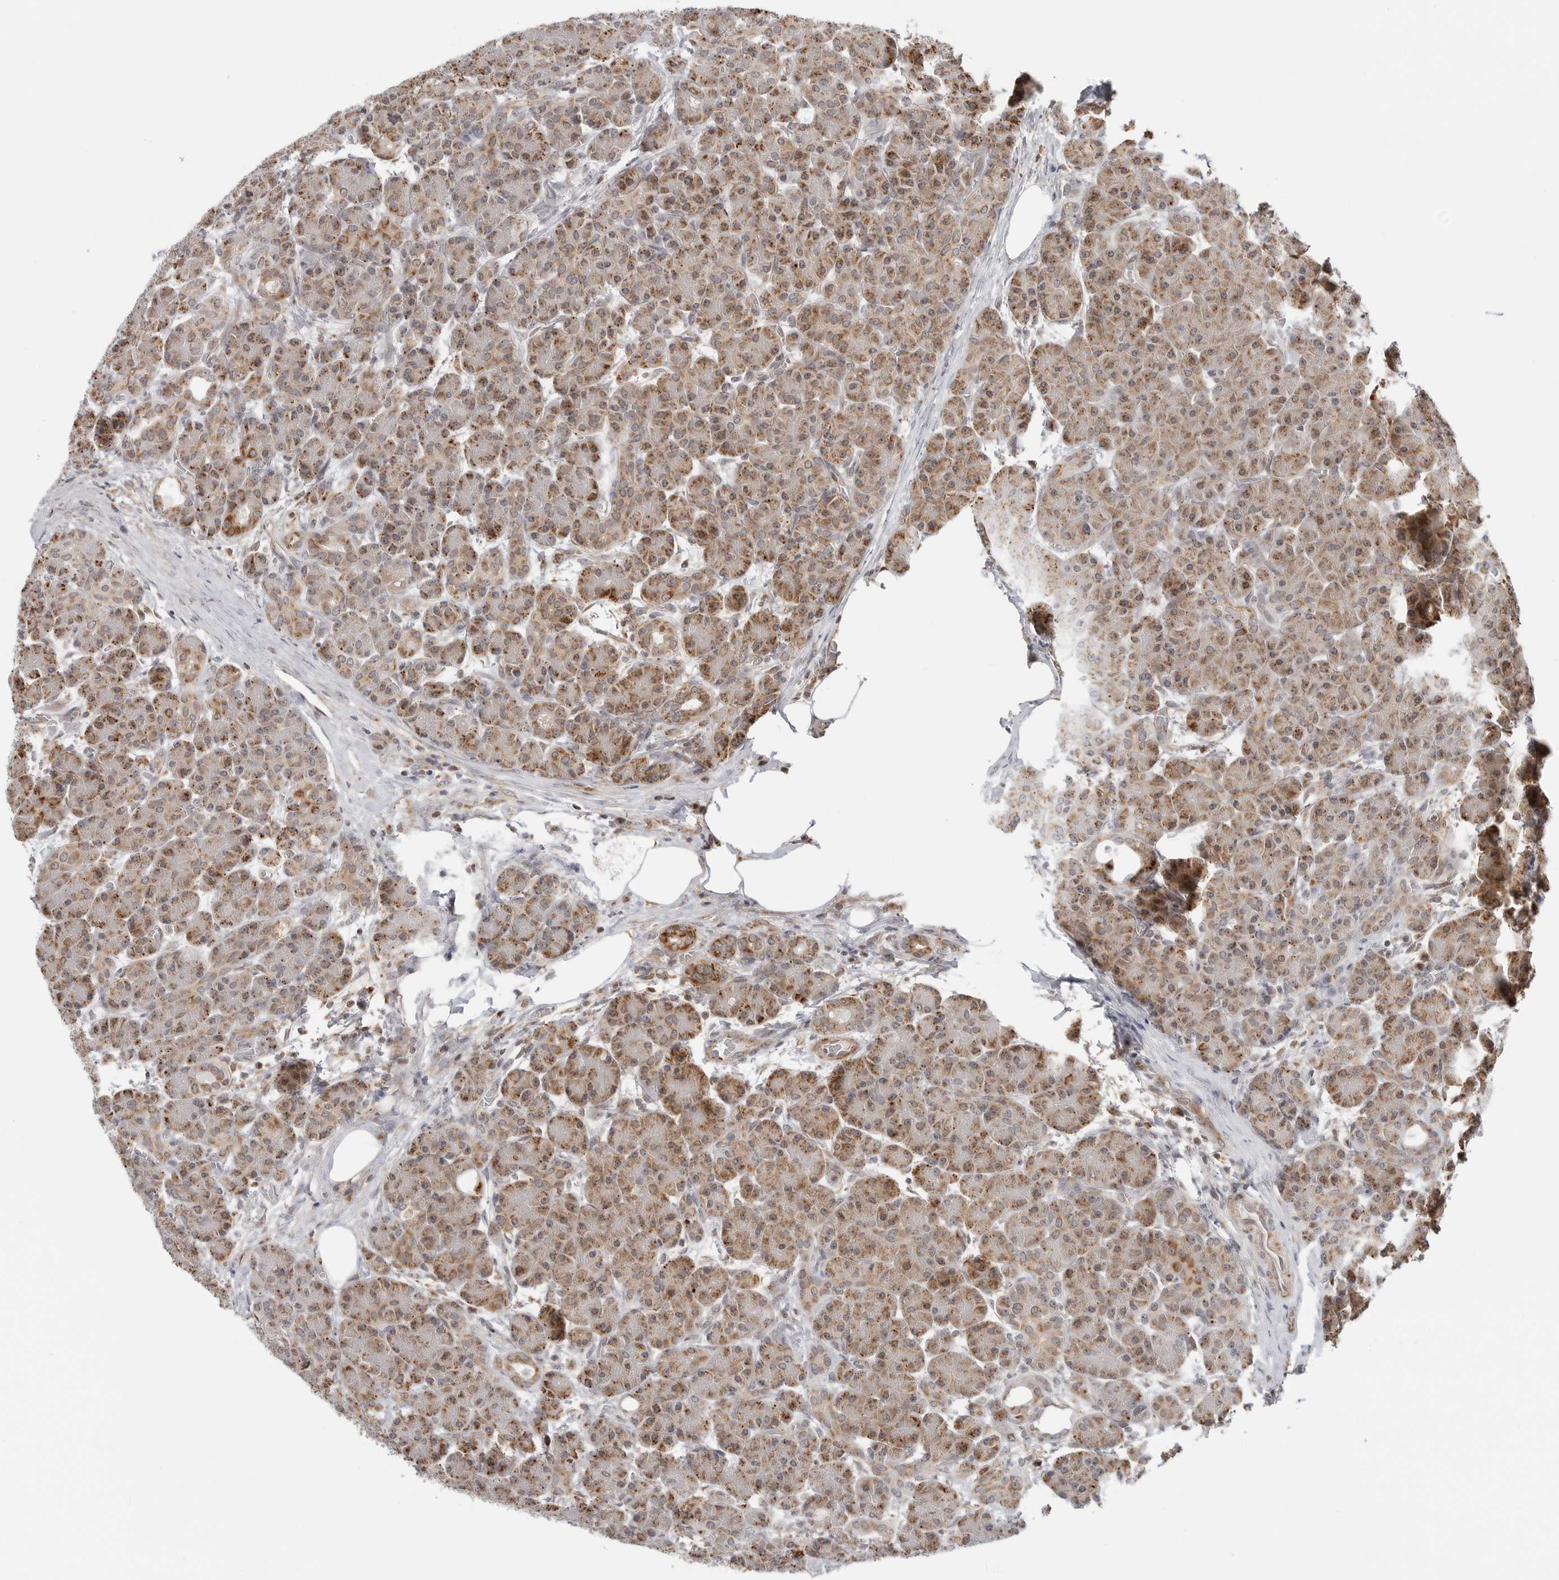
{"staining": {"intensity": "moderate", "quantity": ">75%", "location": "cytoplasmic/membranous"}, "tissue": "pancreas", "cell_type": "Exocrine glandular cells", "image_type": "normal", "snomed": [{"axis": "morphology", "description": "Normal tissue, NOS"}, {"axis": "topography", "description": "Pancreas"}], "caption": "Exocrine glandular cells show moderate cytoplasmic/membranous positivity in approximately >75% of cells in unremarkable pancreas.", "gene": "PEX2", "patient": {"sex": "male", "age": 63}}